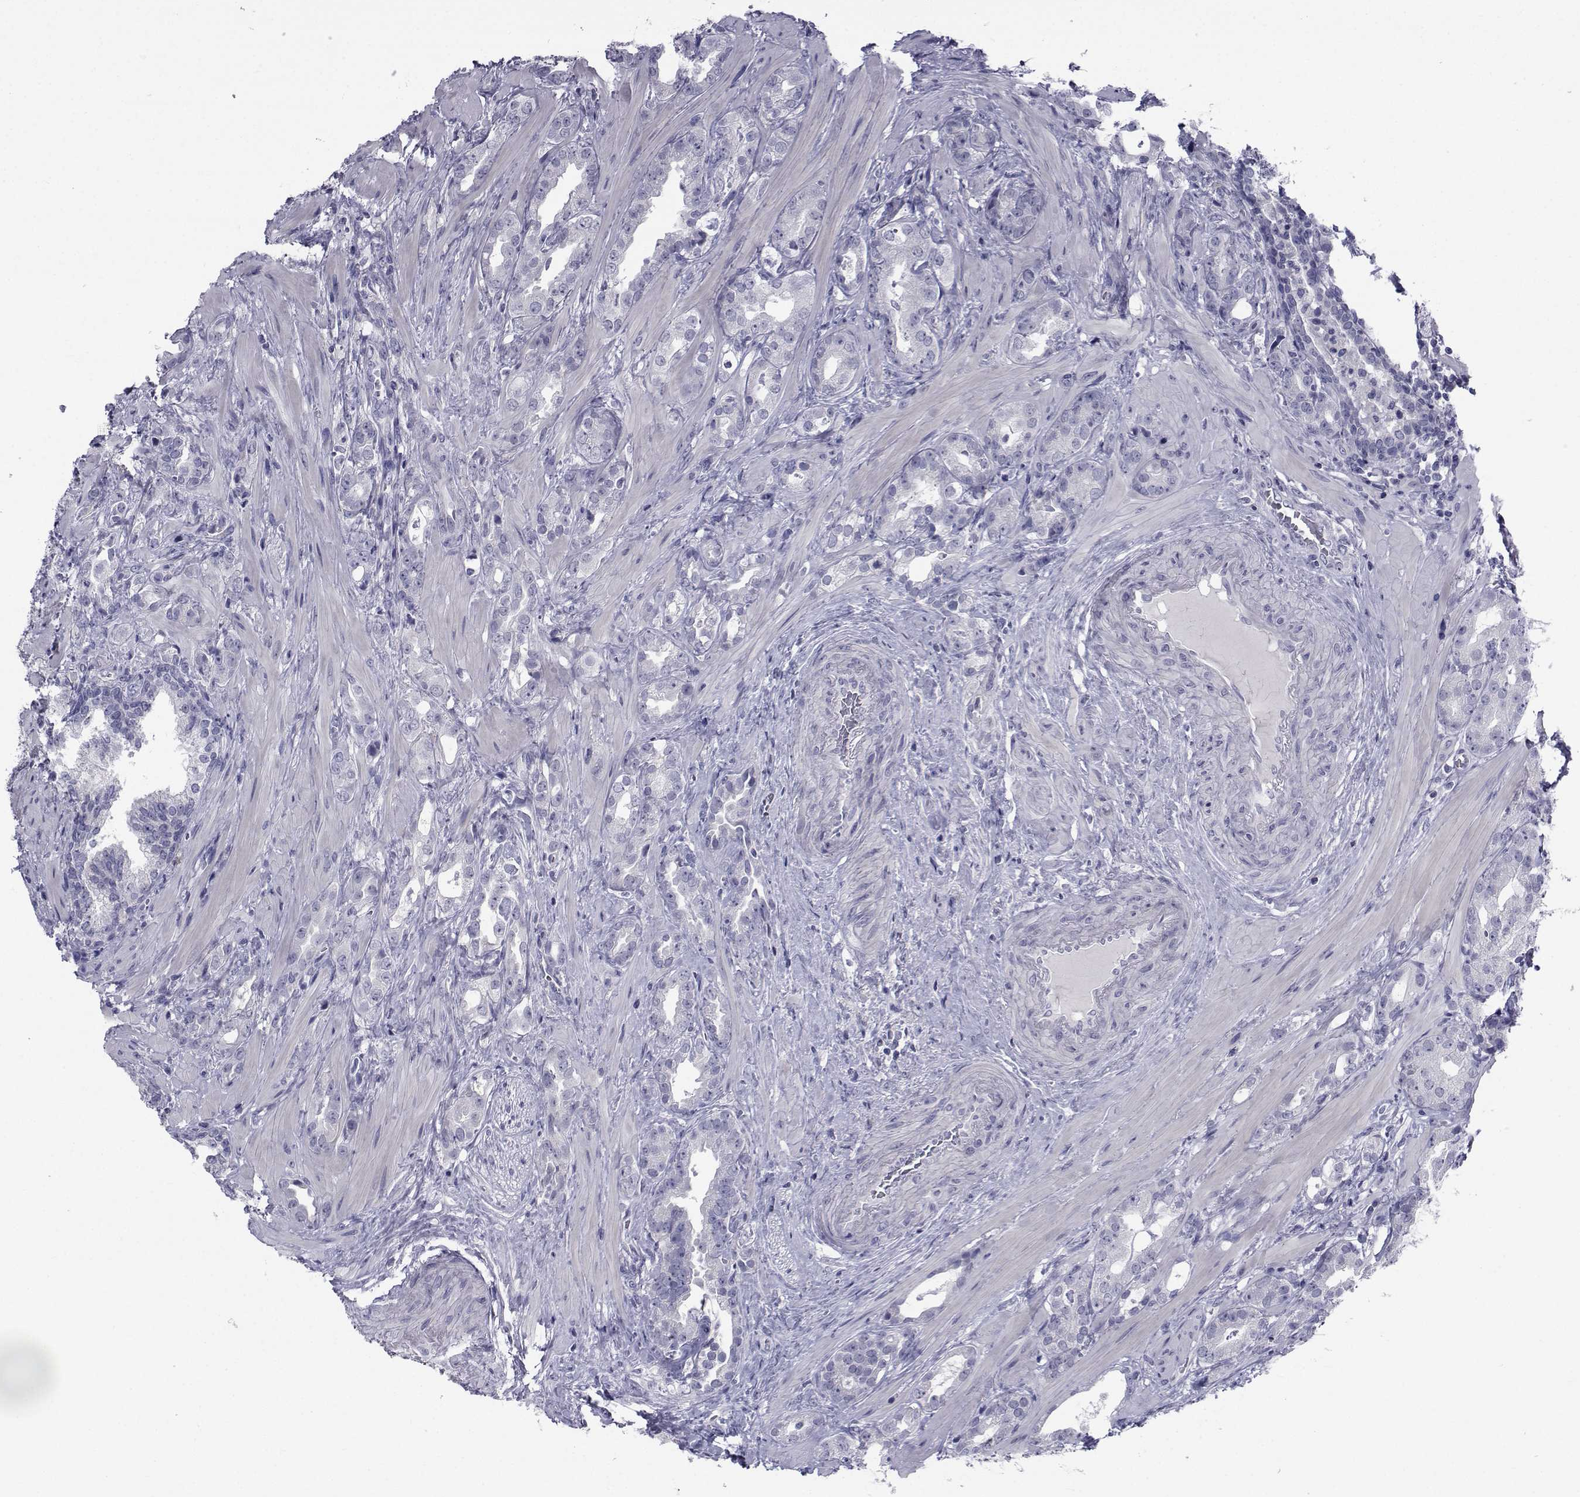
{"staining": {"intensity": "negative", "quantity": "none", "location": "none"}, "tissue": "prostate cancer", "cell_type": "Tumor cells", "image_type": "cancer", "snomed": [{"axis": "morphology", "description": "Adenocarcinoma, NOS"}, {"axis": "topography", "description": "Prostate"}], "caption": "This is an immunohistochemistry photomicrograph of adenocarcinoma (prostate). There is no positivity in tumor cells.", "gene": "CHRNA1", "patient": {"sex": "male", "age": 57}}